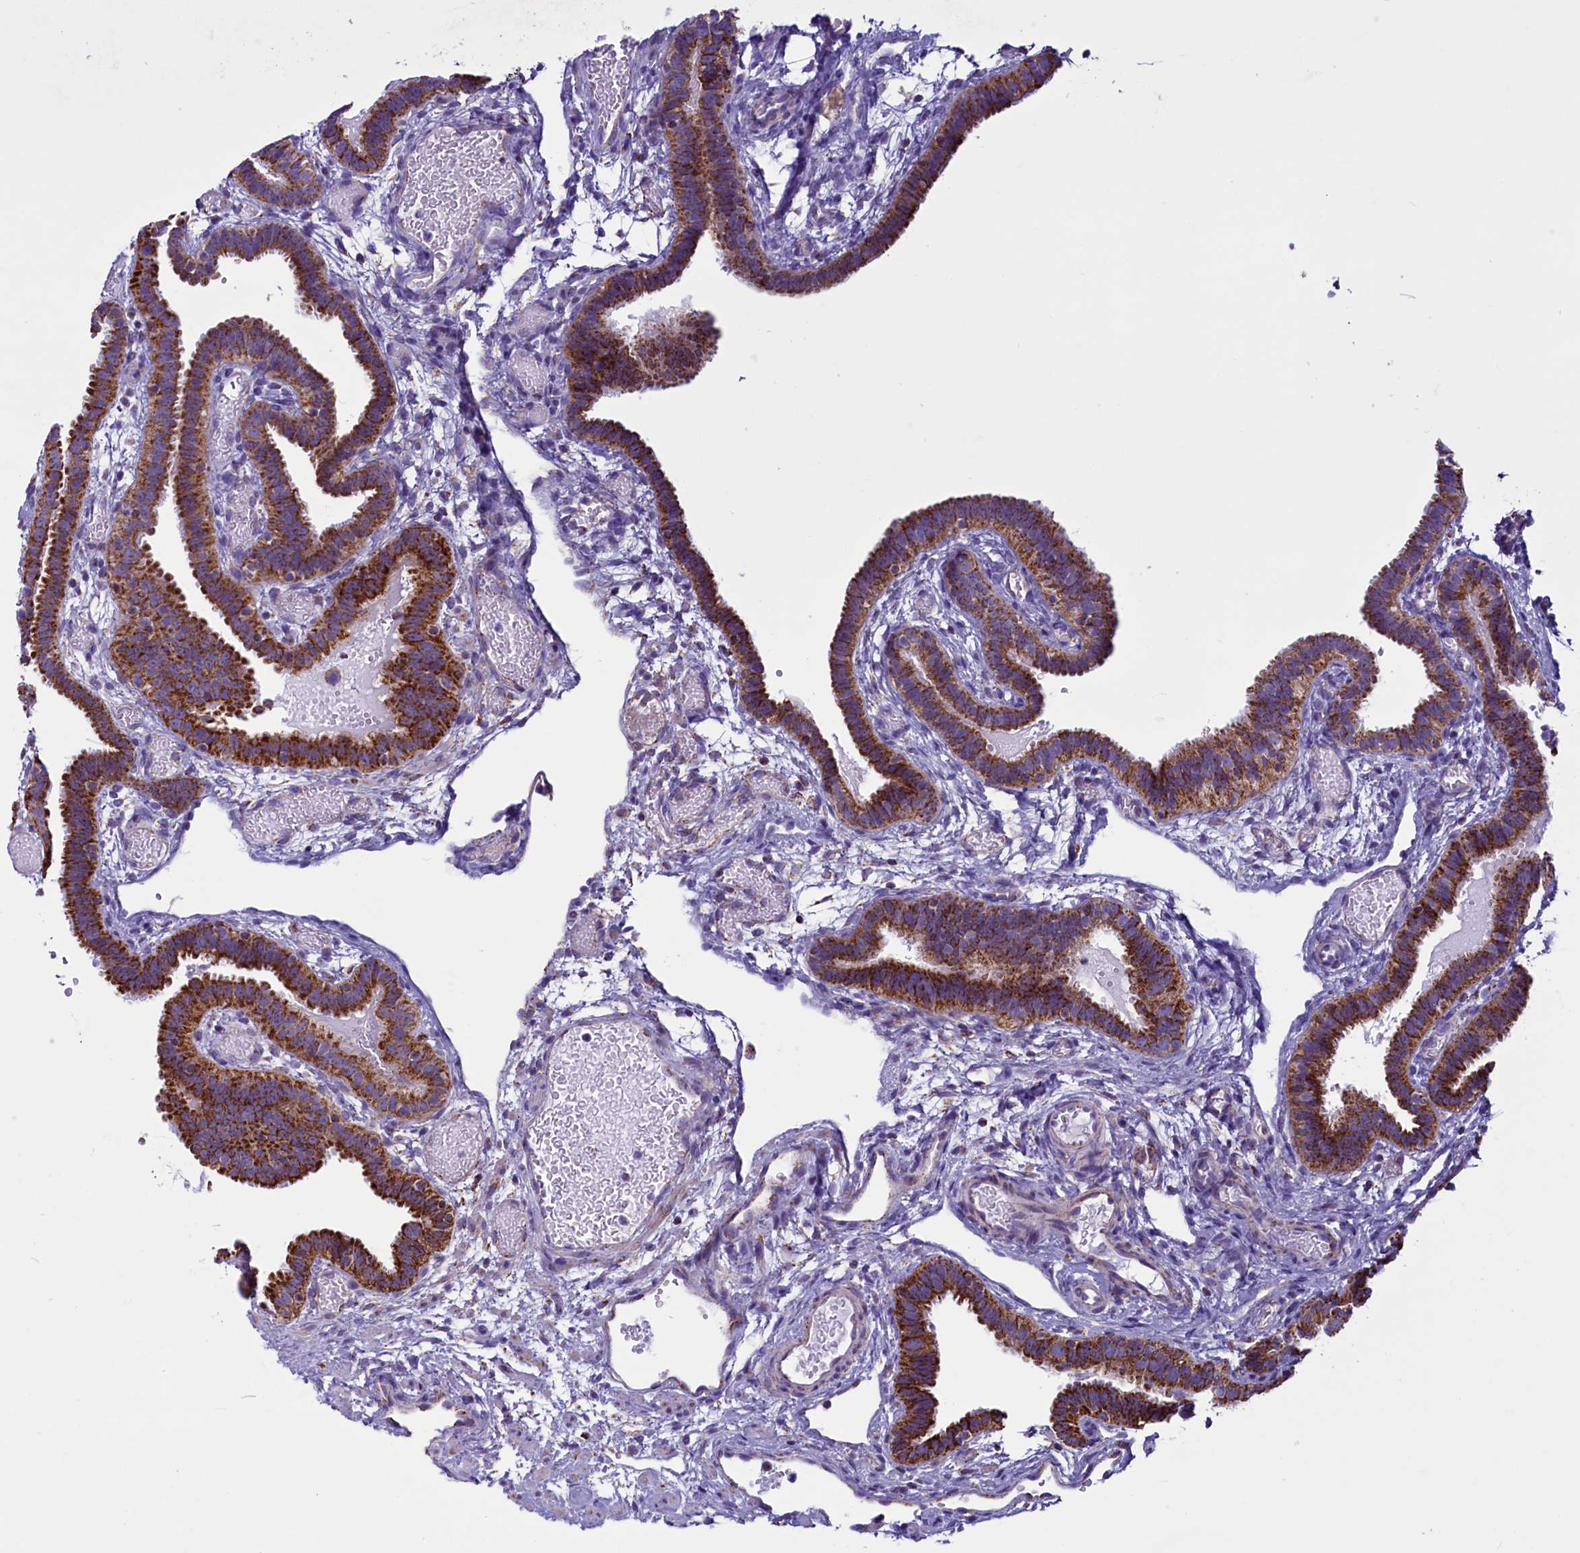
{"staining": {"intensity": "strong", "quantity": ">75%", "location": "cytoplasmic/membranous"}, "tissue": "fallopian tube", "cell_type": "Glandular cells", "image_type": "normal", "snomed": [{"axis": "morphology", "description": "Normal tissue, NOS"}, {"axis": "topography", "description": "Fallopian tube"}], "caption": "Immunohistochemical staining of benign fallopian tube displays strong cytoplasmic/membranous protein positivity in approximately >75% of glandular cells. Using DAB (brown) and hematoxylin (blue) stains, captured at high magnification using brightfield microscopy.", "gene": "ICA1L", "patient": {"sex": "female", "age": 37}}